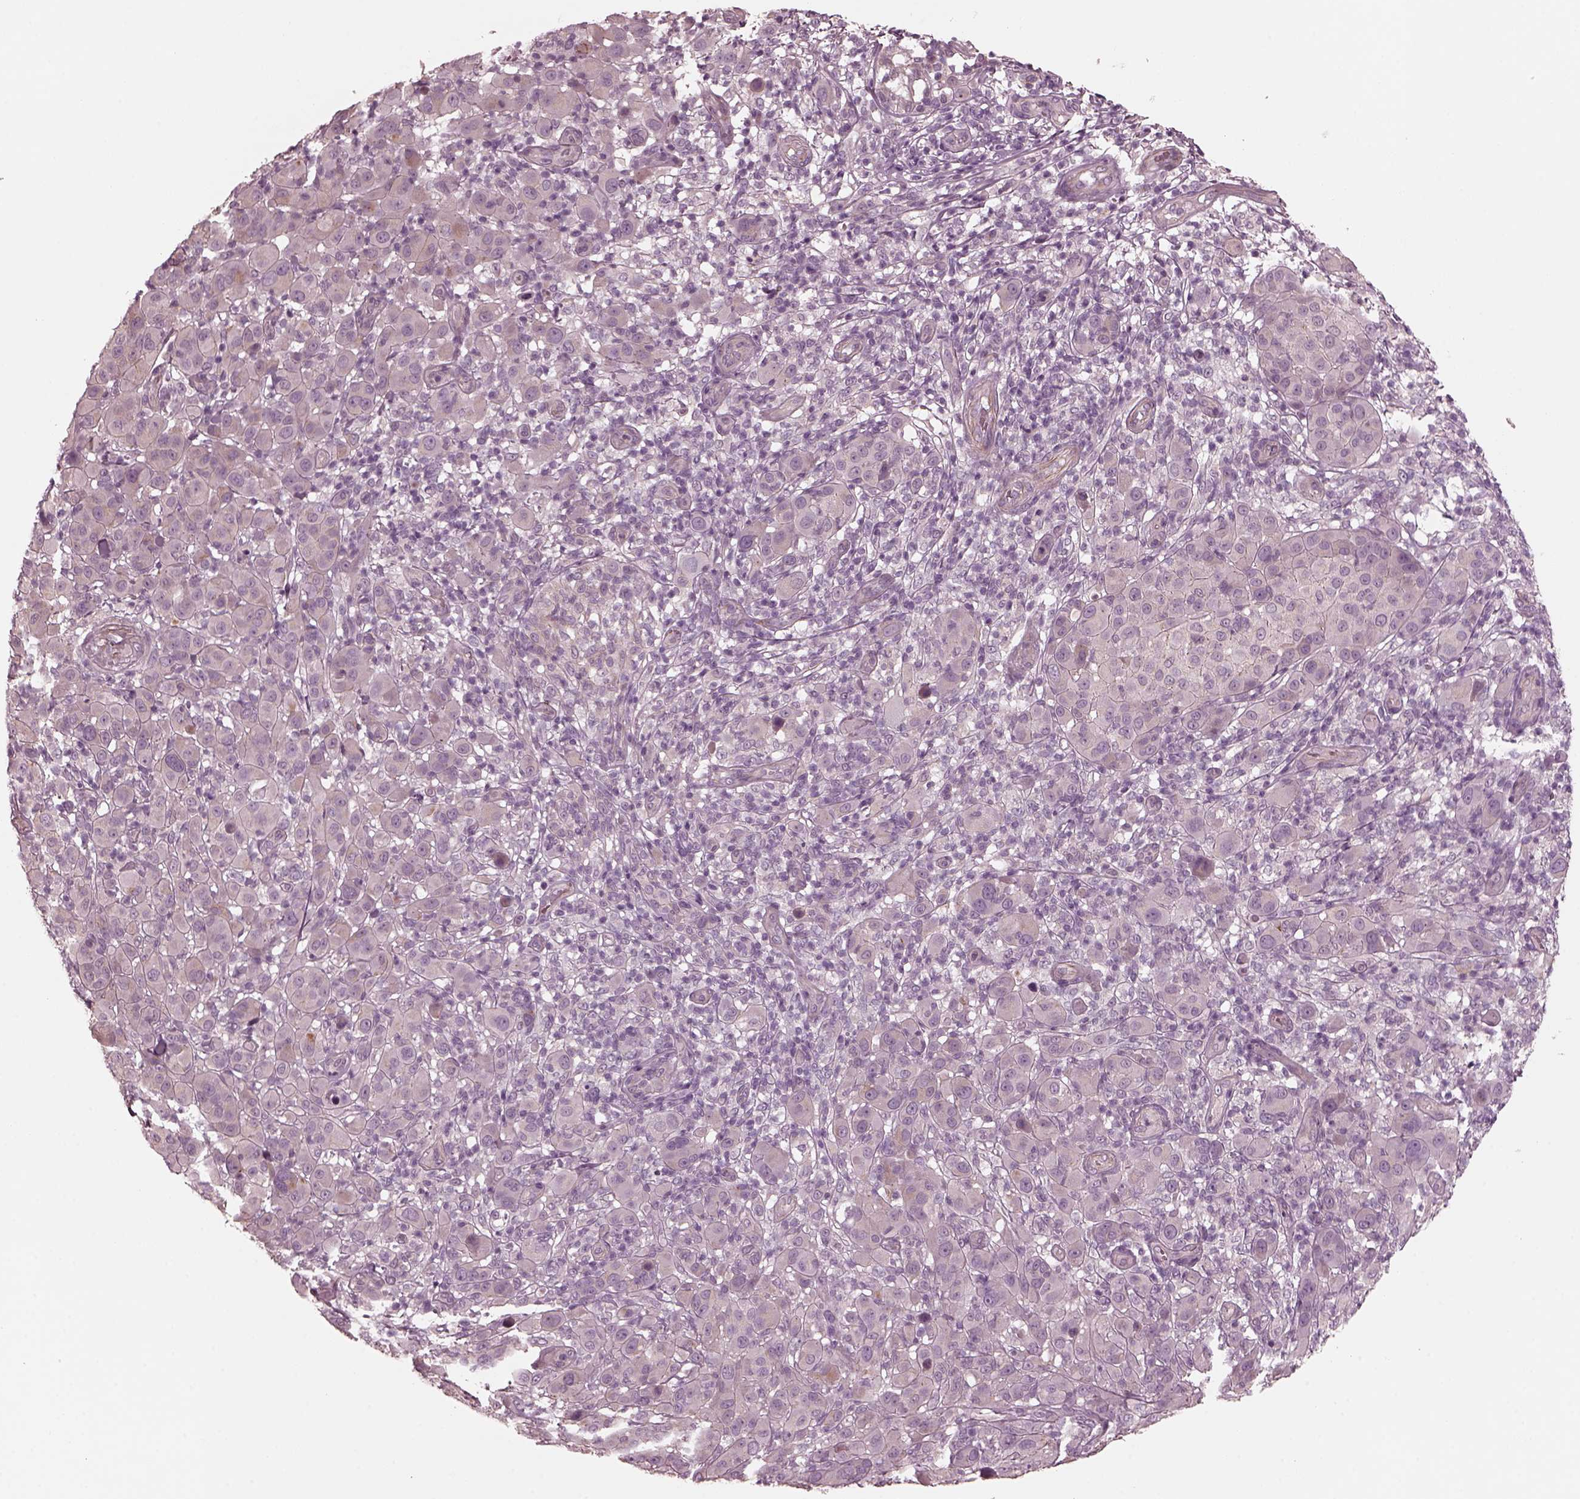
{"staining": {"intensity": "negative", "quantity": "none", "location": "none"}, "tissue": "melanoma", "cell_type": "Tumor cells", "image_type": "cancer", "snomed": [{"axis": "morphology", "description": "Malignant melanoma, NOS"}, {"axis": "topography", "description": "Skin"}], "caption": "This is an immunohistochemistry histopathology image of malignant melanoma. There is no staining in tumor cells.", "gene": "KIF6", "patient": {"sex": "female", "age": 87}}